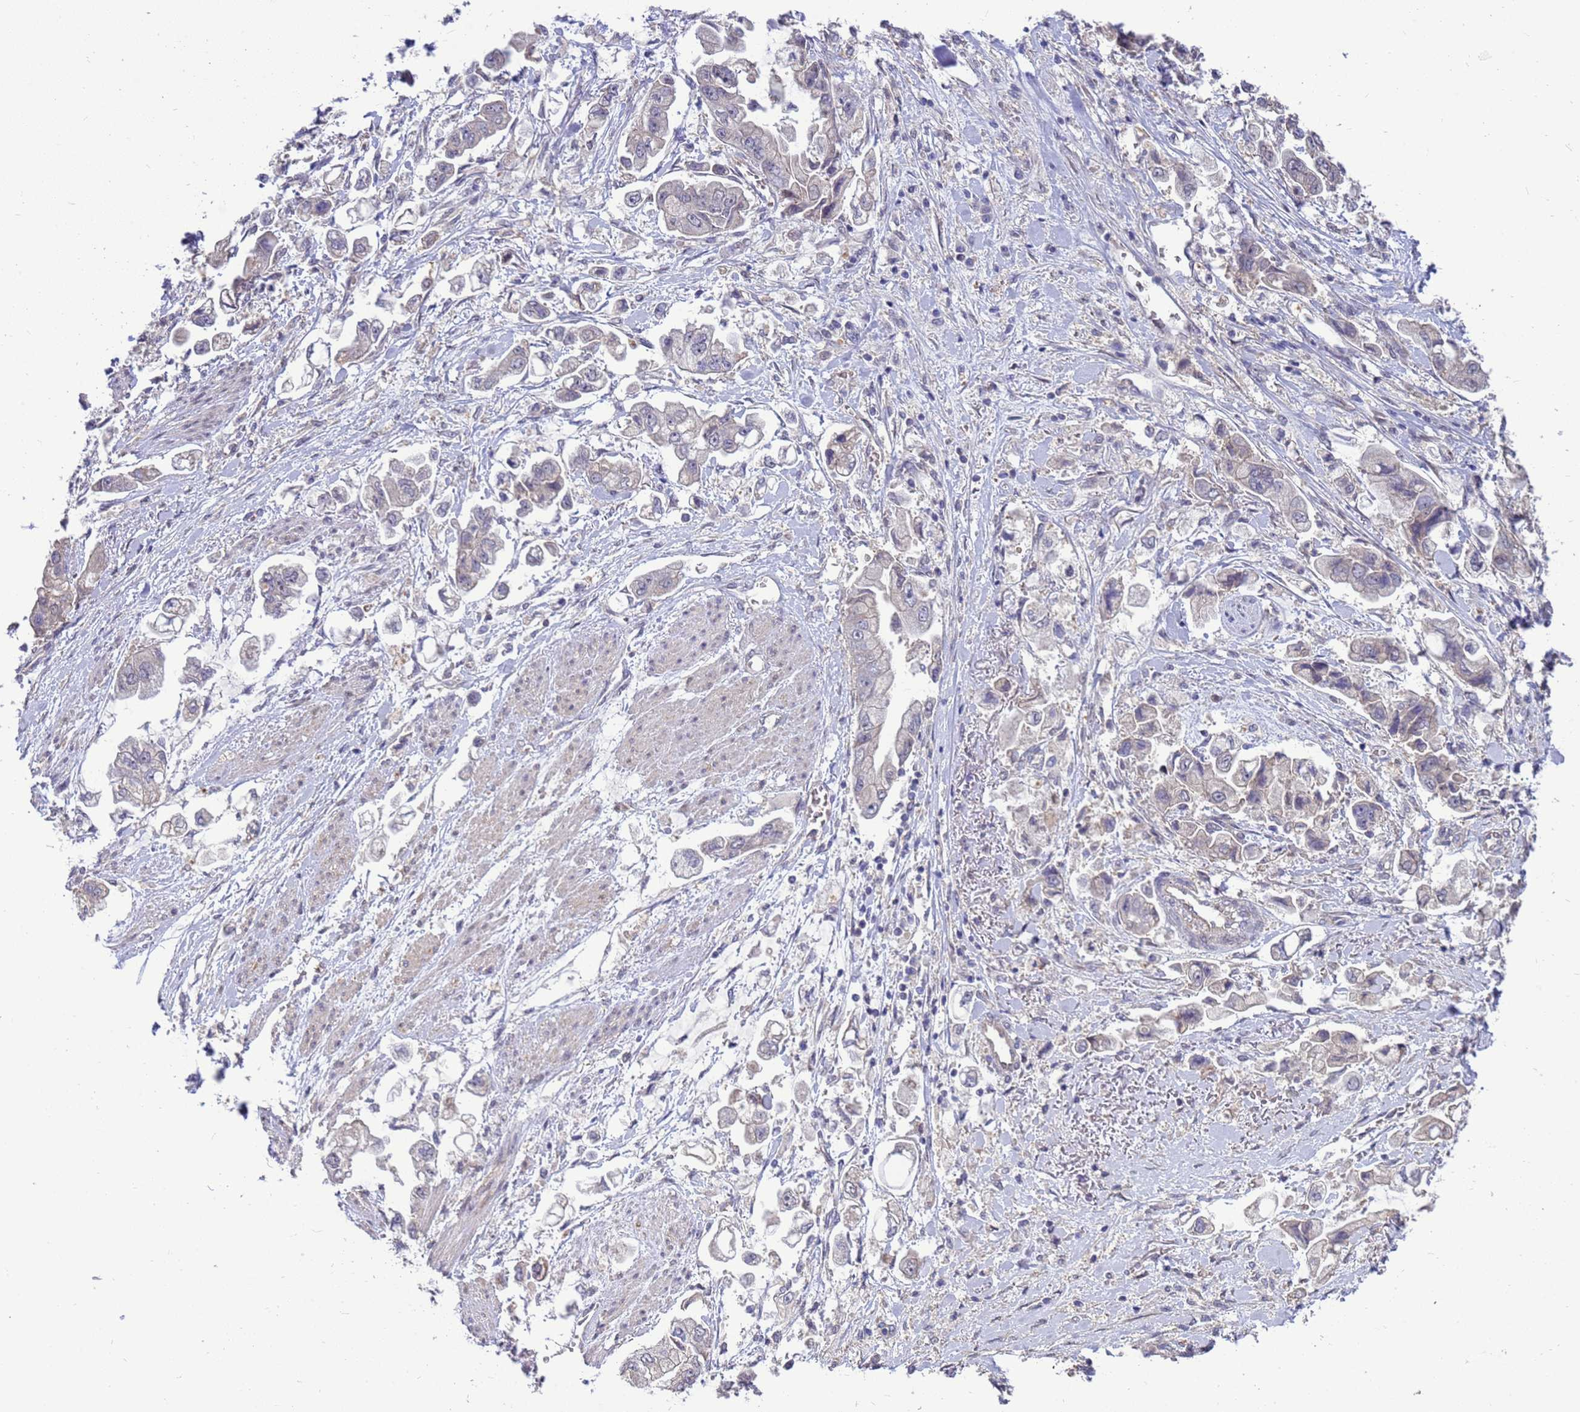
{"staining": {"intensity": "negative", "quantity": "none", "location": "none"}, "tissue": "stomach cancer", "cell_type": "Tumor cells", "image_type": "cancer", "snomed": [{"axis": "morphology", "description": "Adenocarcinoma, NOS"}, {"axis": "topography", "description": "Stomach"}], "caption": "The immunohistochemistry histopathology image has no significant expression in tumor cells of adenocarcinoma (stomach) tissue.", "gene": "EIF4EBP3", "patient": {"sex": "male", "age": 62}}